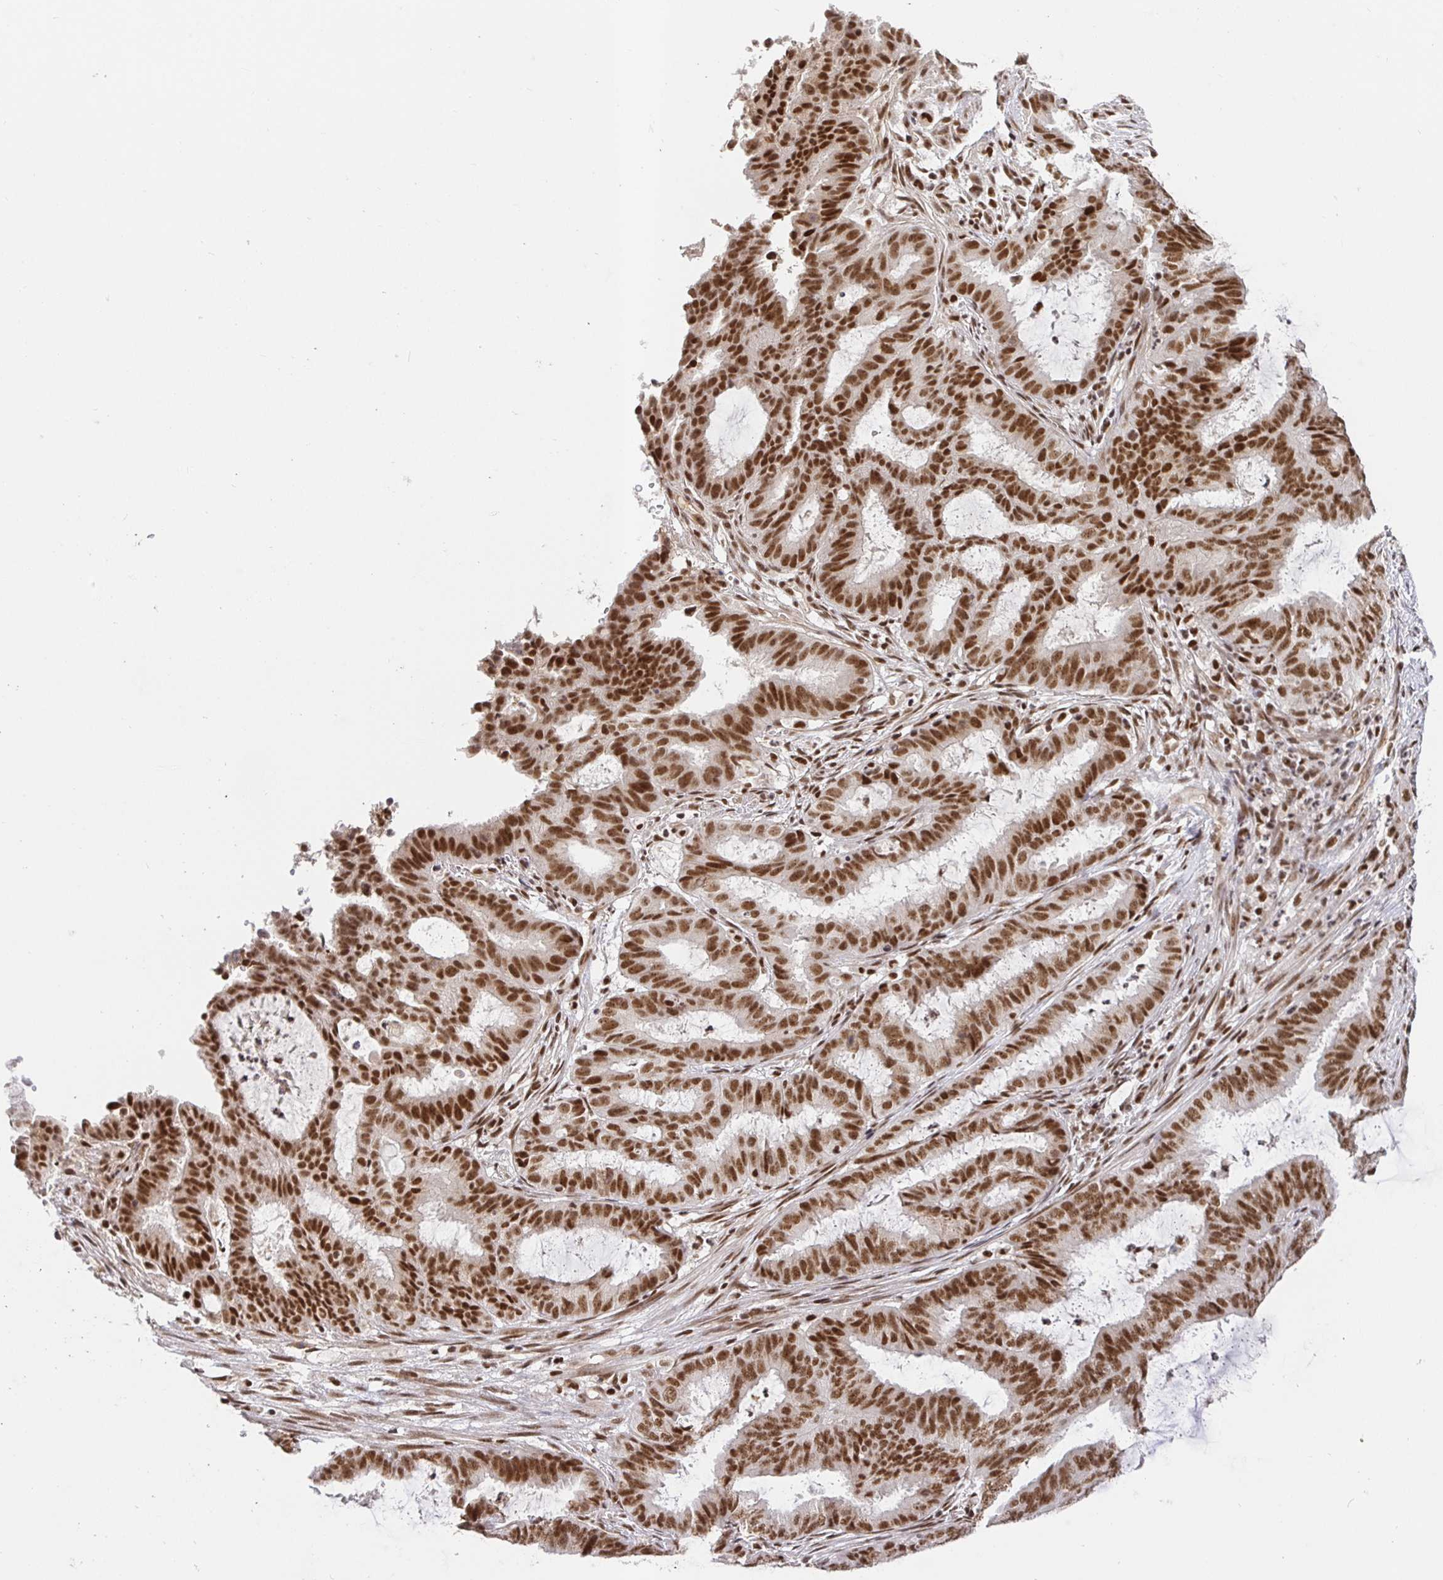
{"staining": {"intensity": "strong", "quantity": ">75%", "location": "nuclear"}, "tissue": "endometrial cancer", "cell_type": "Tumor cells", "image_type": "cancer", "snomed": [{"axis": "morphology", "description": "Adenocarcinoma, NOS"}, {"axis": "topography", "description": "Endometrium"}], "caption": "Immunohistochemical staining of adenocarcinoma (endometrial) demonstrates high levels of strong nuclear positivity in about >75% of tumor cells. (DAB = brown stain, brightfield microscopy at high magnification).", "gene": "USF1", "patient": {"sex": "female", "age": 51}}